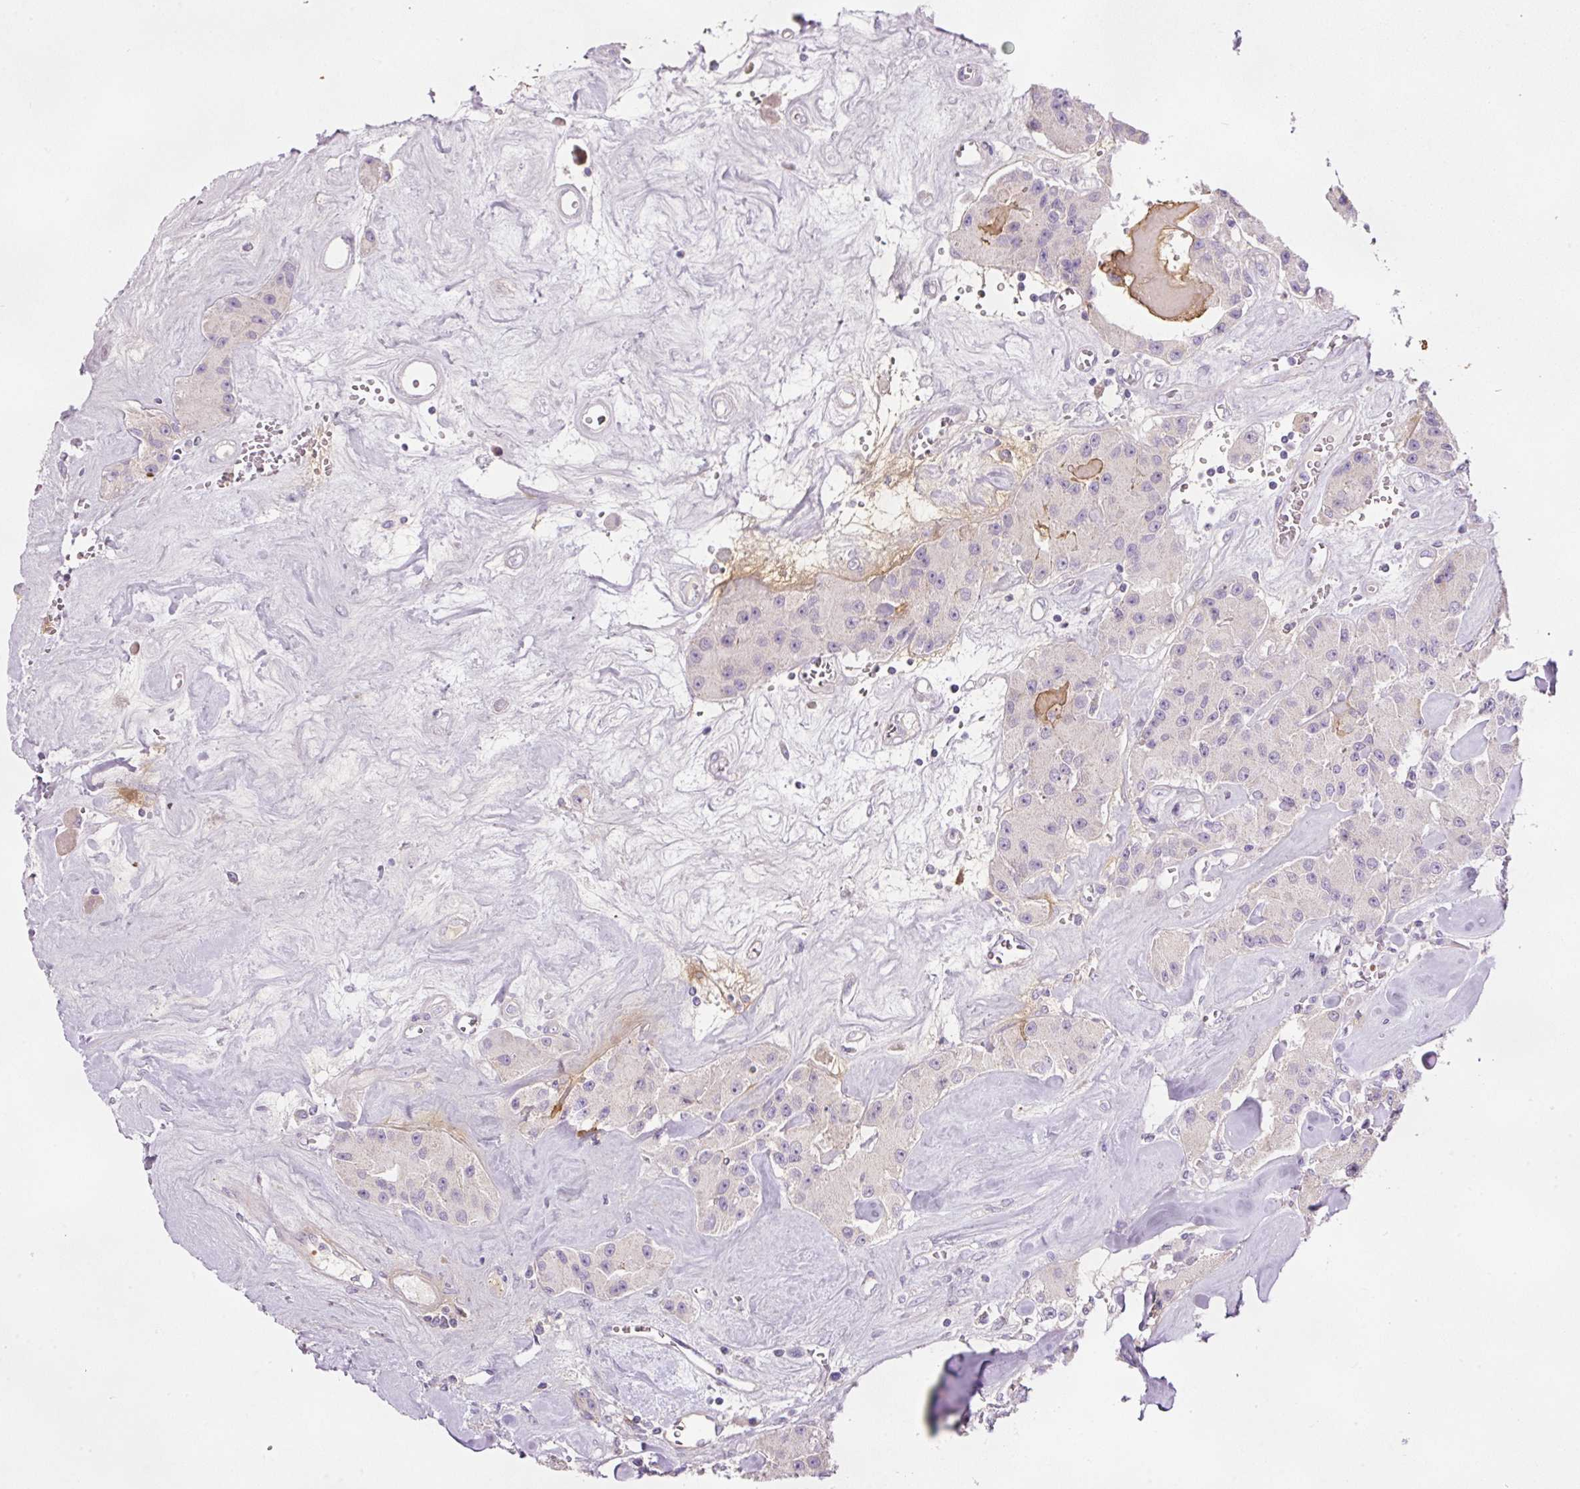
{"staining": {"intensity": "moderate", "quantity": "<25%", "location": "cytoplasmic/membranous"}, "tissue": "carcinoid", "cell_type": "Tumor cells", "image_type": "cancer", "snomed": [{"axis": "morphology", "description": "Carcinoid, malignant, NOS"}, {"axis": "topography", "description": "Pancreas"}], "caption": "This photomicrograph displays IHC staining of human carcinoid (malignant), with low moderate cytoplasmic/membranous staining in approximately <25% of tumor cells.", "gene": "KPNA5", "patient": {"sex": "male", "age": 41}}